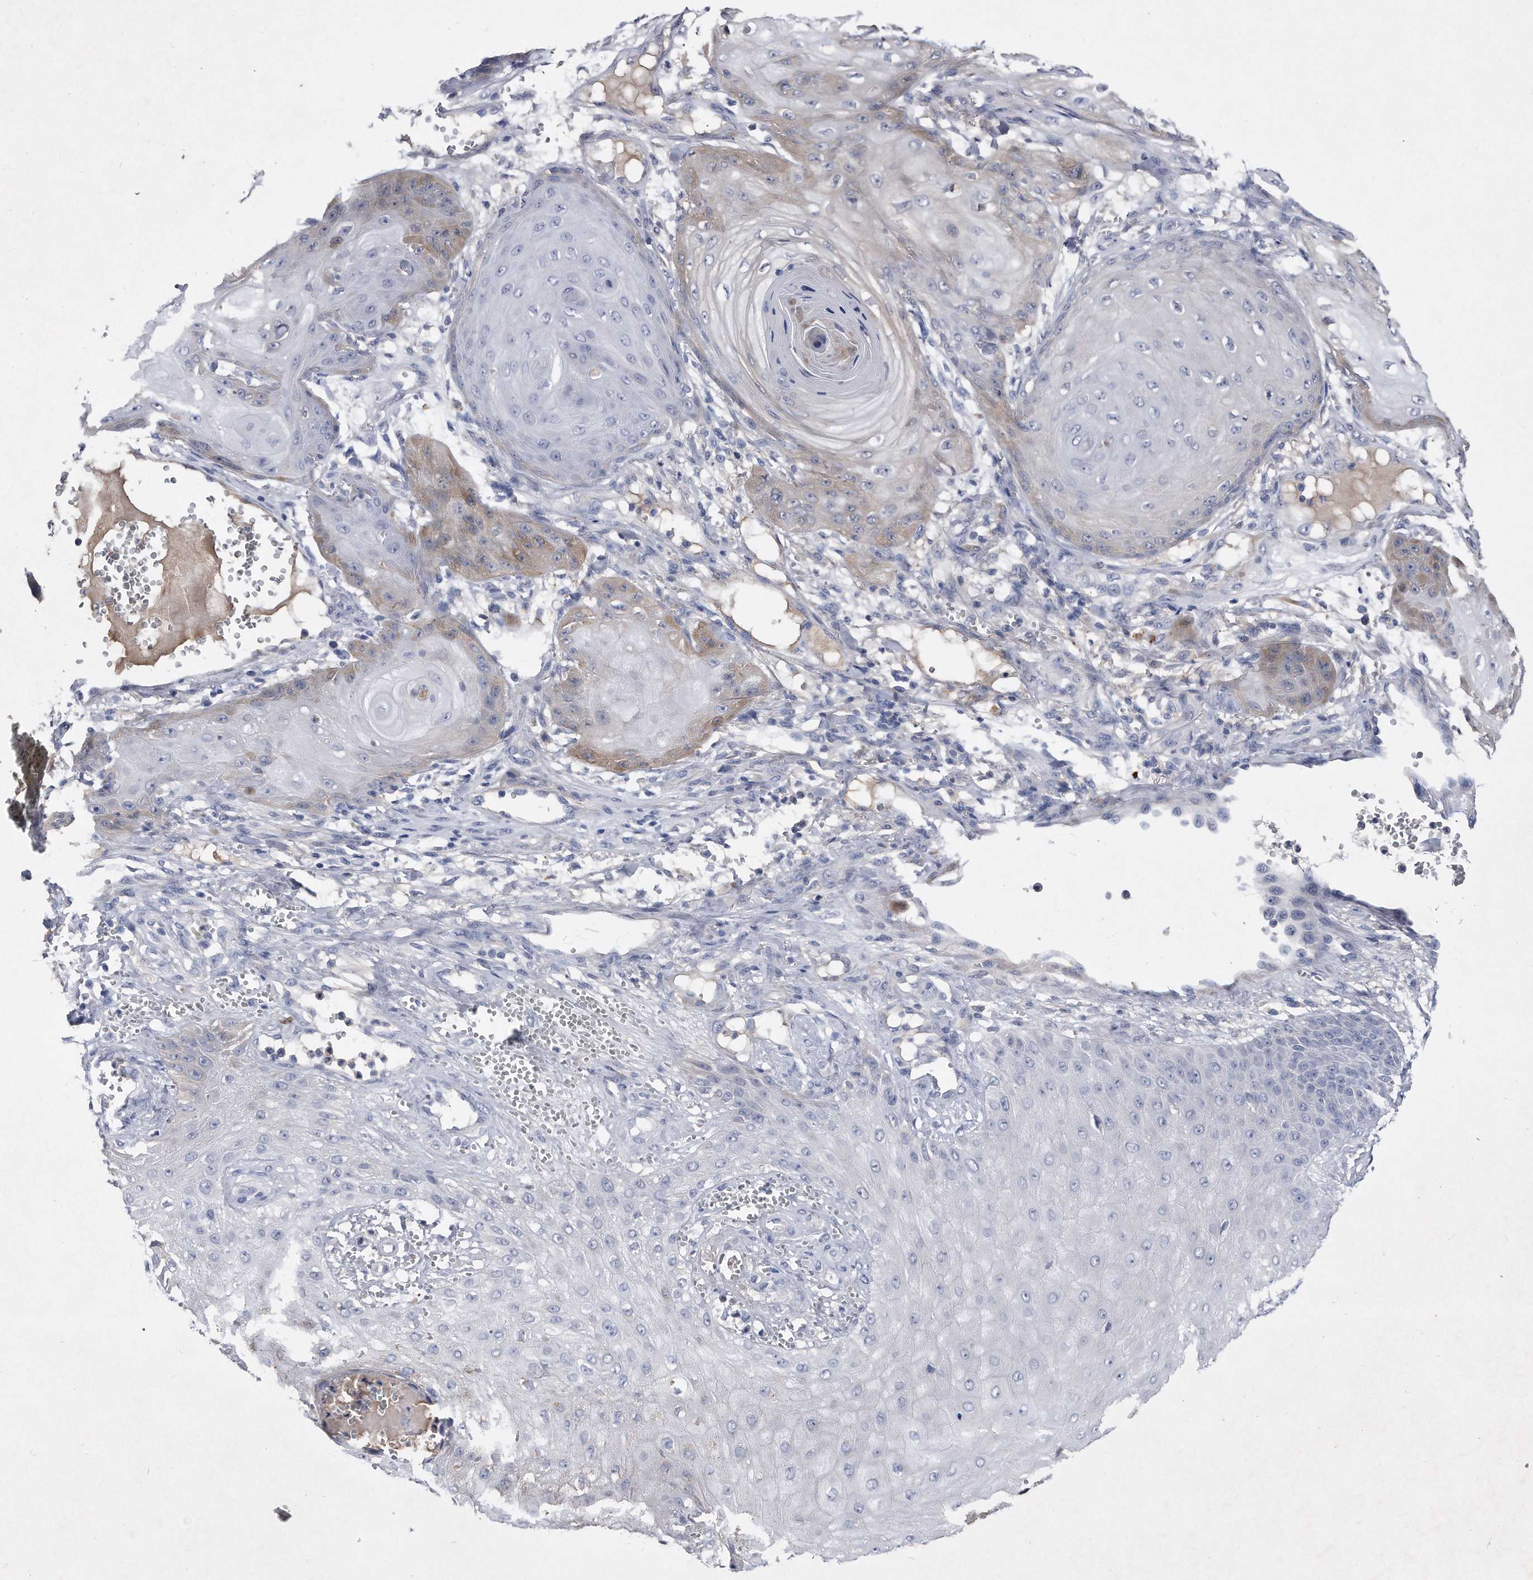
{"staining": {"intensity": "weak", "quantity": "<25%", "location": "cytoplasmic/membranous"}, "tissue": "skin cancer", "cell_type": "Tumor cells", "image_type": "cancer", "snomed": [{"axis": "morphology", "description": "Squamous cell carcinoma, NOS"}, {"axis": "topography", "description": "Skin"}], "caption": "Micrograph shows no protein positivity in tumor cells of skin squamous cell carcinoma tissue. The staining is performed using DAB brown chromogen with nuclei counter-stained in using hematoxylin.", "gene": "ASNS", "patient": {"sex": "male", "age": 74}}